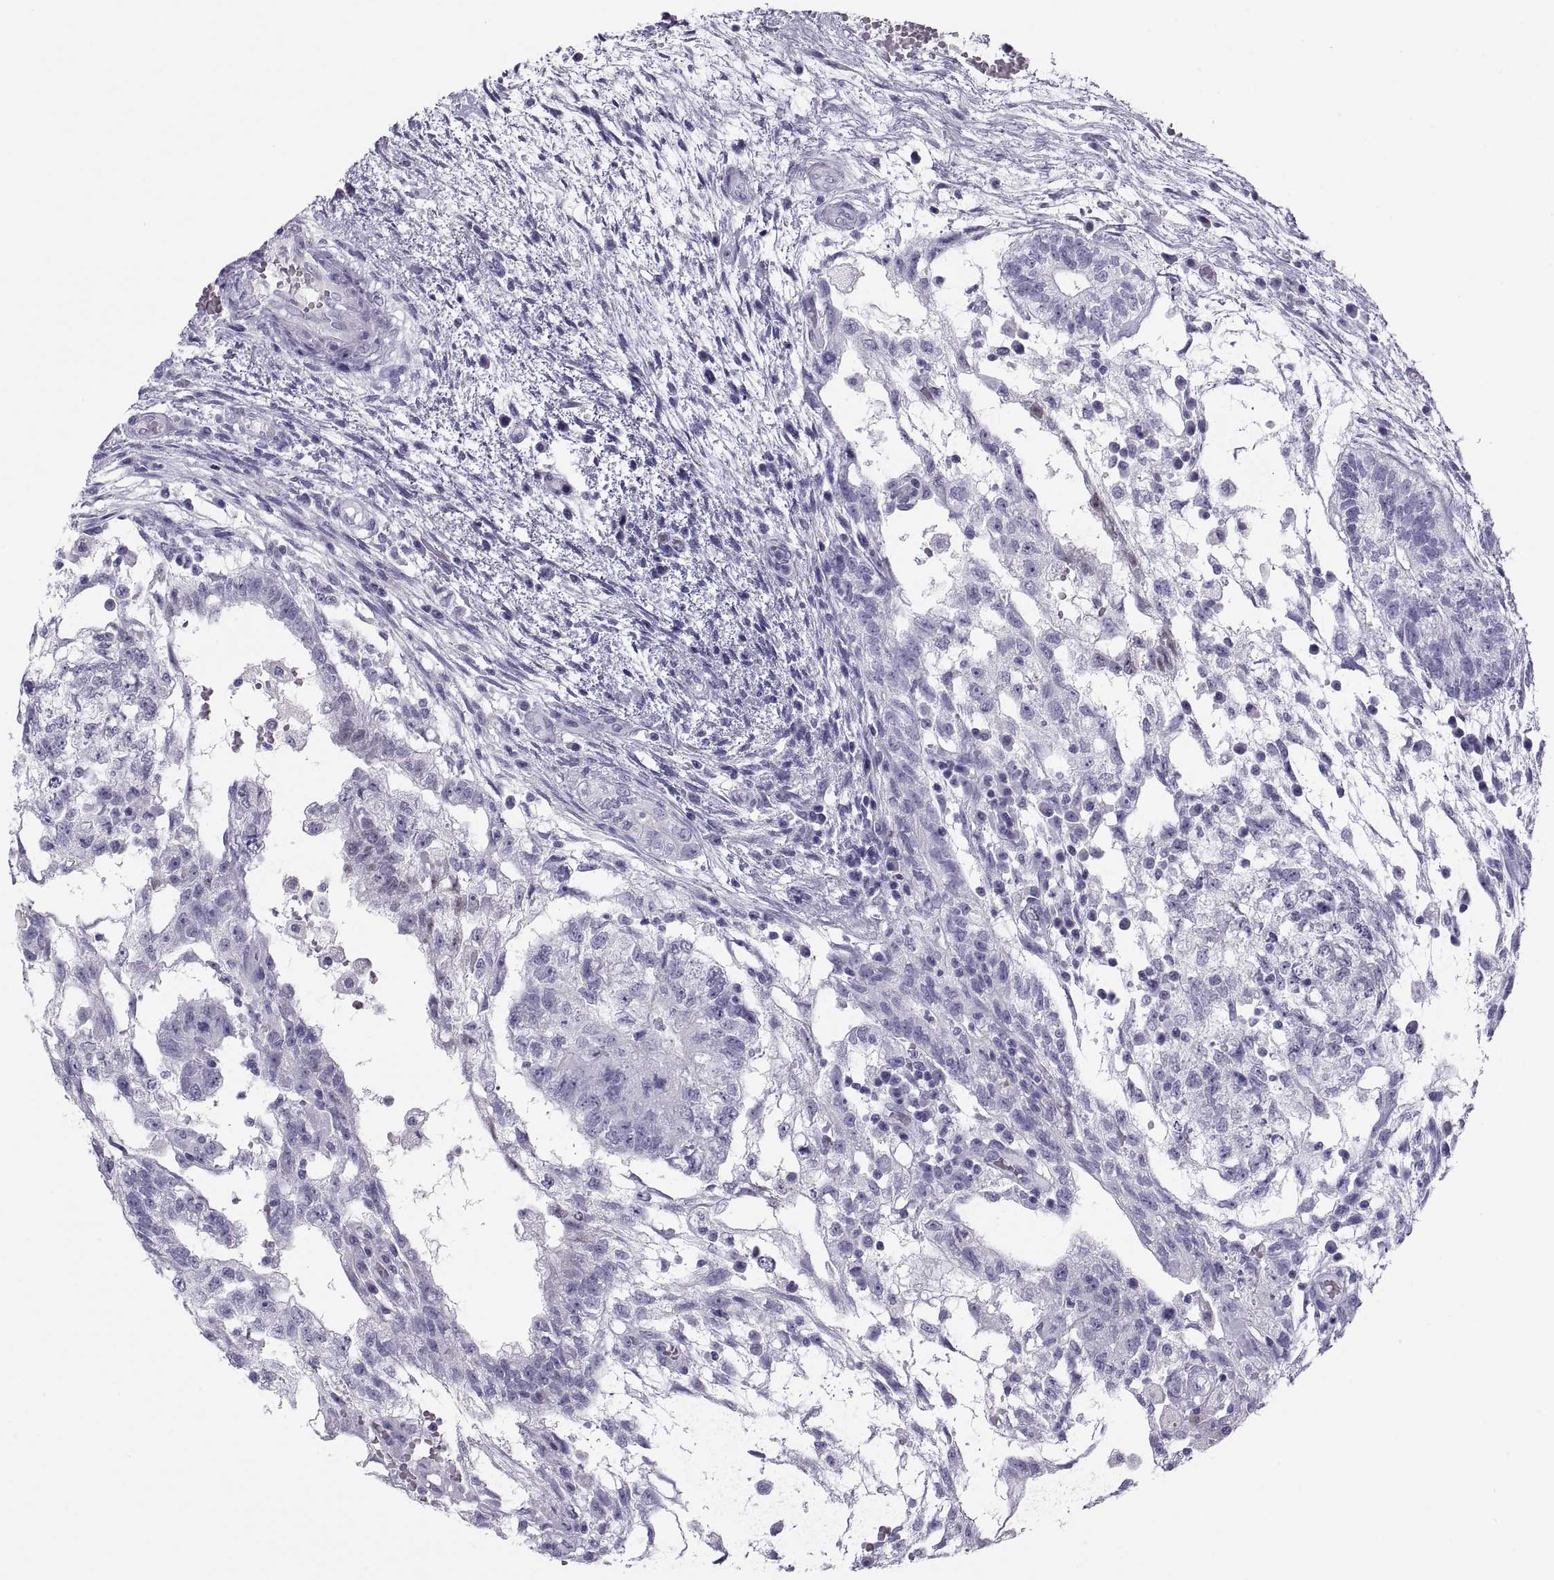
{"staining": {"intensity": "negative", "quantity": "none", "location": "none"}, "tissue": "testis cancer", "cell_type": "Tumor cells", "image_type": "cancer", "snomed": [{"axis": "morphology", "description": "Normal tissue, NOS"}, {"axis": "morphology", "description": "Carcinoma, Embryonal, NOS"}, {"axis": "topography", "description": "Testis"}, {"axis": "topography", "description": "Epididymis"}], "caption": "The micrograph reveals no significant positivity in tumor cells of testis cancer.", "gene": "PAX2", "patient": {"sex": "male", "age": 32}}